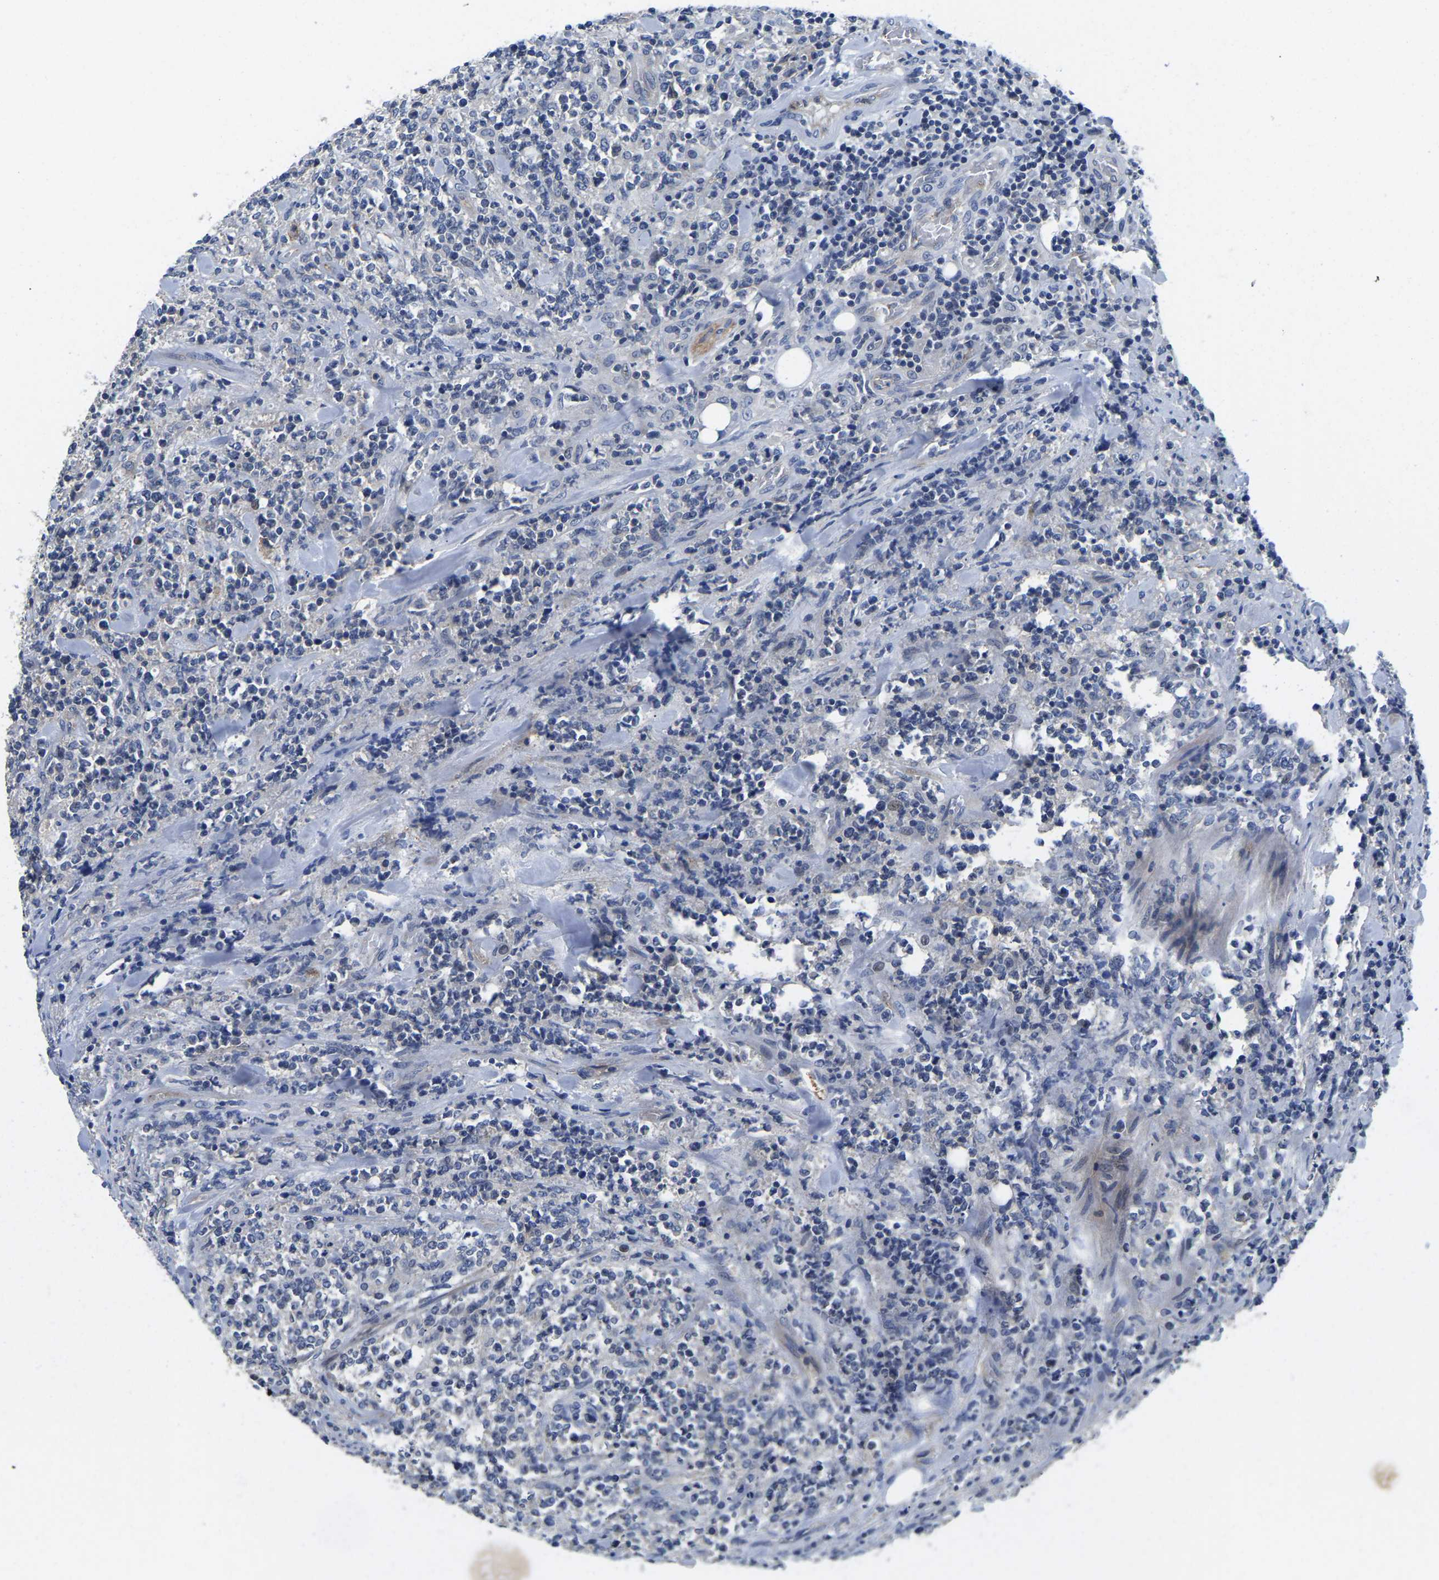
{"staining": {"intensity": "negative", "quantity": "none", "location": "none"}, "tissue": "lymphoma", "cell_type": "Tumor cells", "image_type": "cancer", "snomed": [{"axis": "morphology", "description": "Malignant lymphoma, non-Hodgkin's type, High grade"}, {"axis": "topography", "description": "Soft tissue"}], "caption": "Immunohistochemistry (IHC) photomicrograph of neoplastic tissue: high-grade malignant lymphoma, non-Hodgkin's type stained with DAB (3,3'-diaminobenzidine) demonstrates no significant protein positivity in tumor cells.", "gene": "ITGA2", "patient": {"sex": "male", "age": 18}}